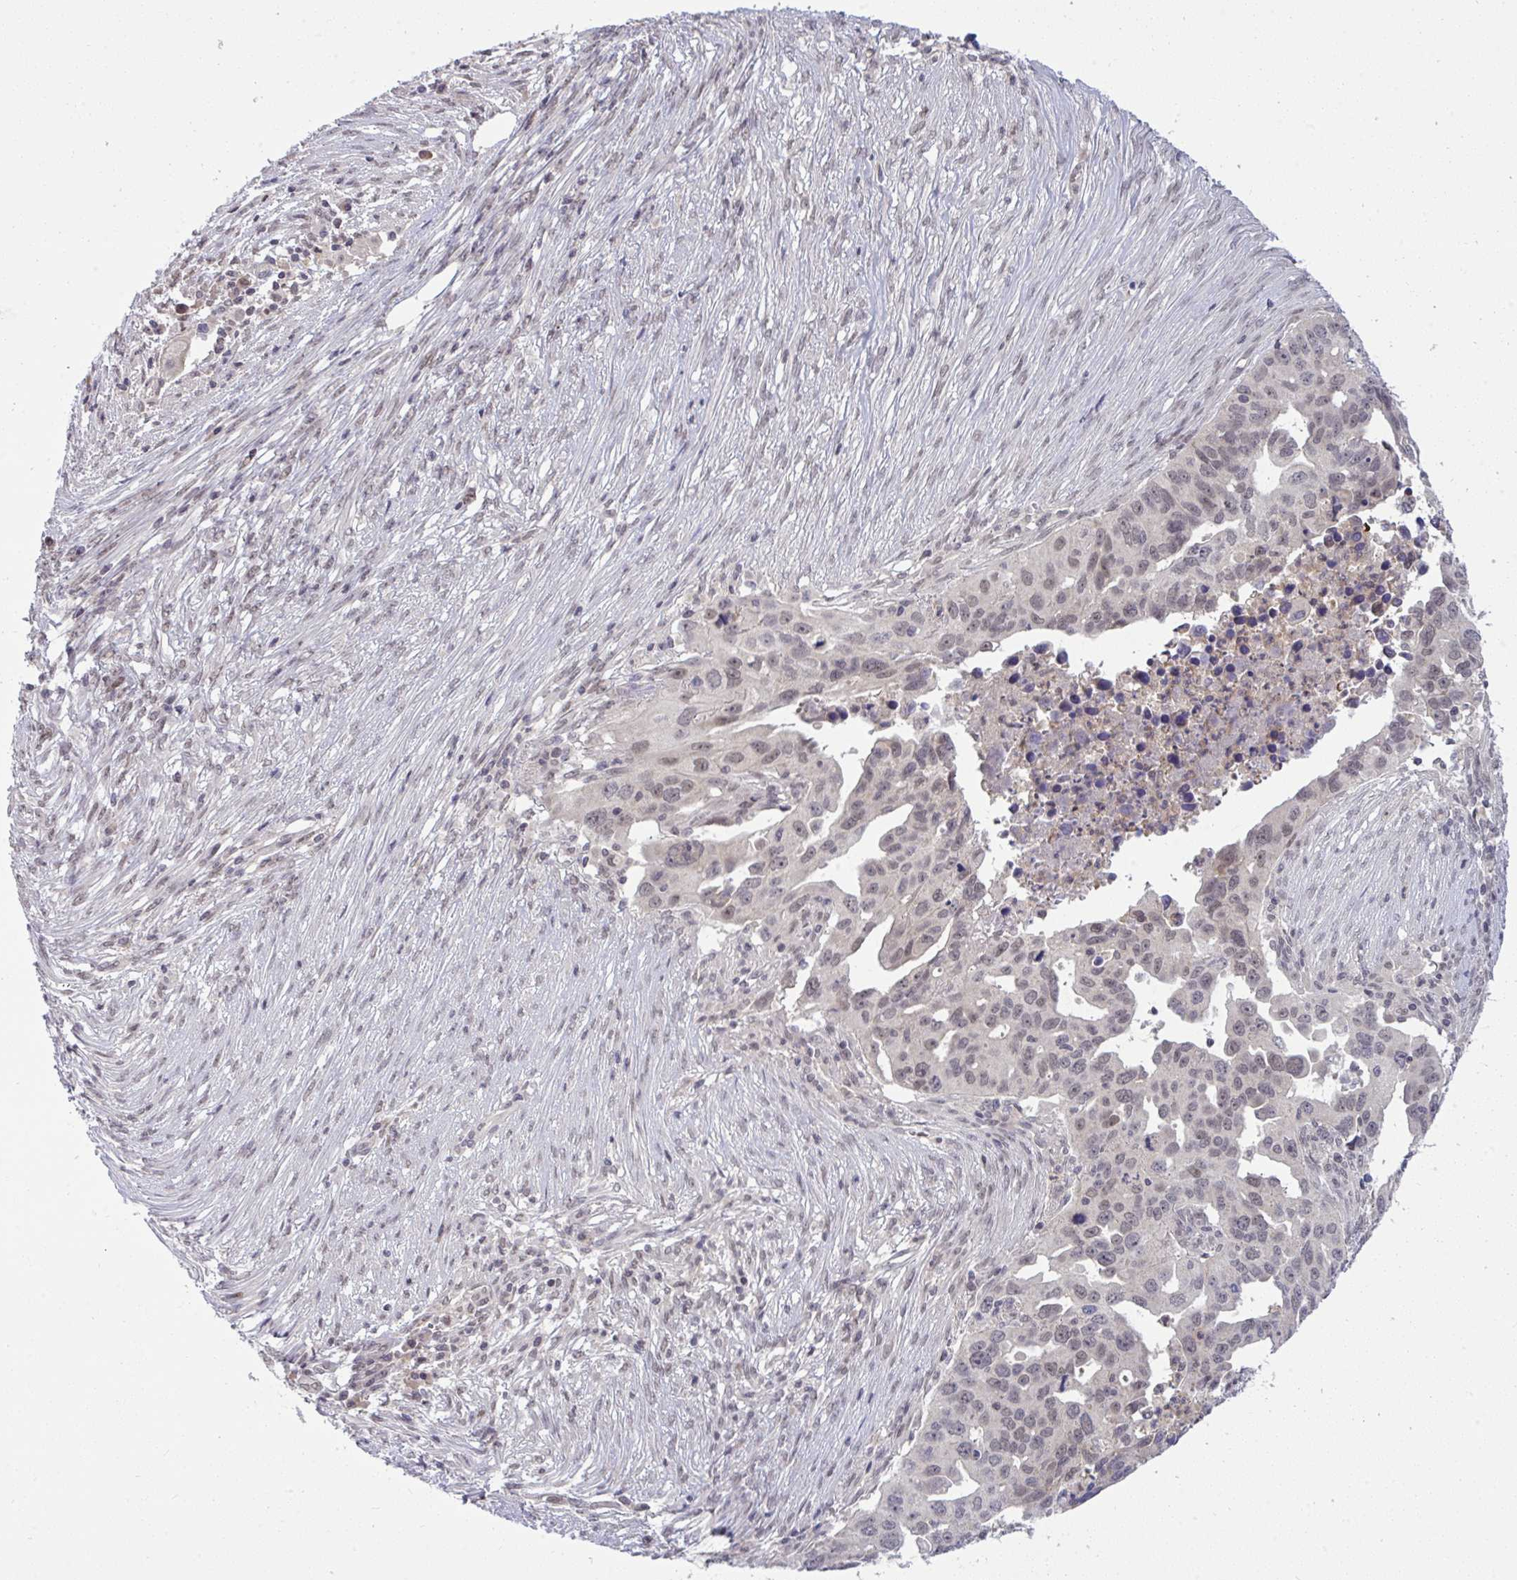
{"staining": {"intensity": "weak", "quantity": ">75%", "location": "nuclear"}, "tissue": "ovarian cancer", "cell_type": "Tumor cells", "image_type": "cancer", "snomed": [{"axis": "morphology", "description": "Carcinoma, endometroid"}, {"axis": "morphology", "description": "Cystadenocarcinoma, serous, NOS"}, {"axis": "topography", "description": "Ovary"}], "caption": "Weak nuclear positivity for a protein is identified in approximately >75% of tumor cells of ovarian serous cystadenocarcinoma using immunohistochemistry (IHC).", "gene": "KLF2", "patient": {"sex": "female", "age": 45}}